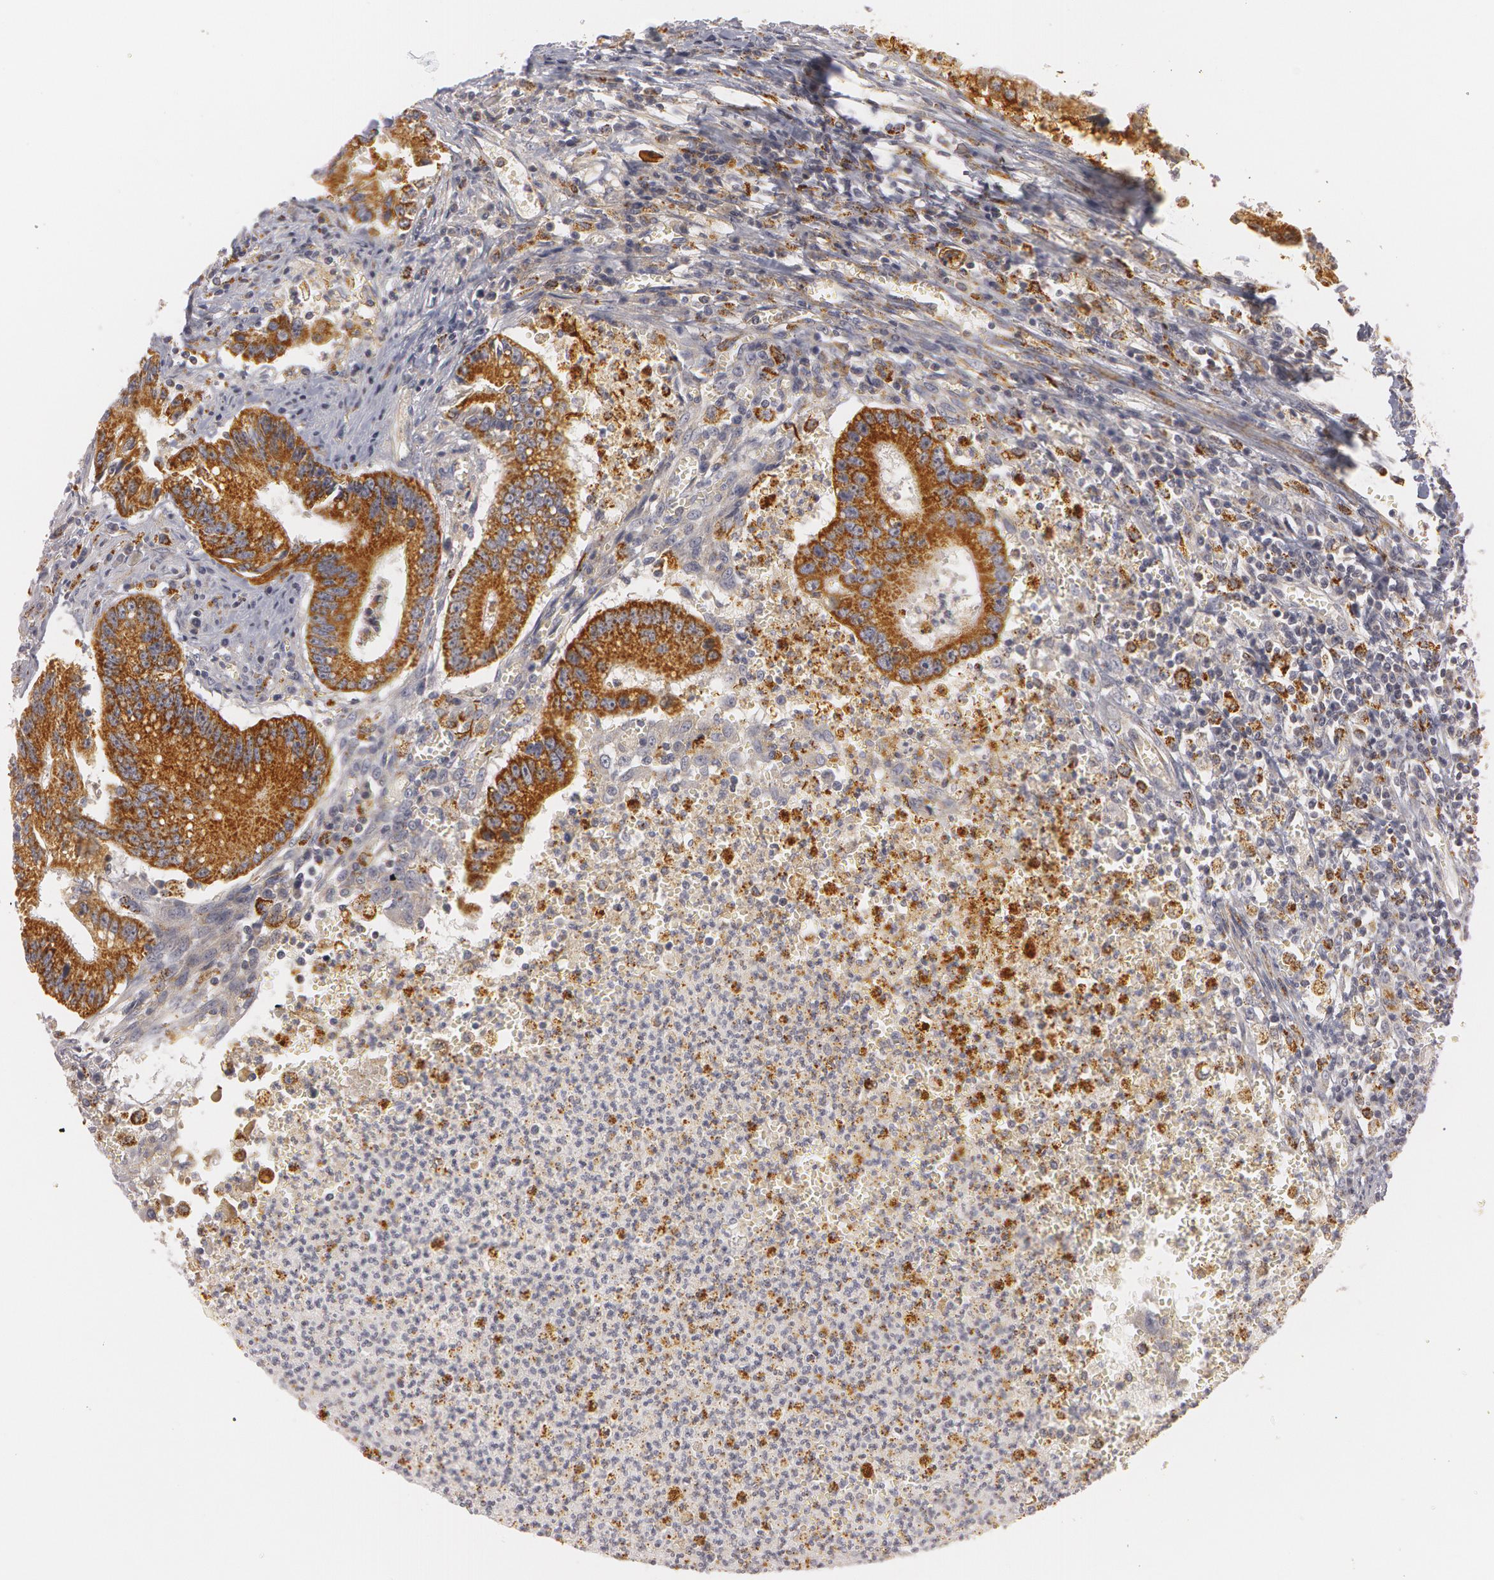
{"staining": {"intensity": "strong", "quantity": ">75%", "location": "cytoplasmic/membranous"}, "tissue": "colorectal cancer", "cell_type": "Tumor cells", "image_type": "cancer", "snomed": [{"axis": "morphology", "description": "Adenocarcinoma, NOS"}, {"axis": "topography", "description": "Rectum"}], "caption": "A histopathology image of colorectal cancer stained for a protein shows strong cytoplasmic/membranous brown staining in tumor cells.", "gene": "C7", "patient": {"sex": "female", "age": 81}}